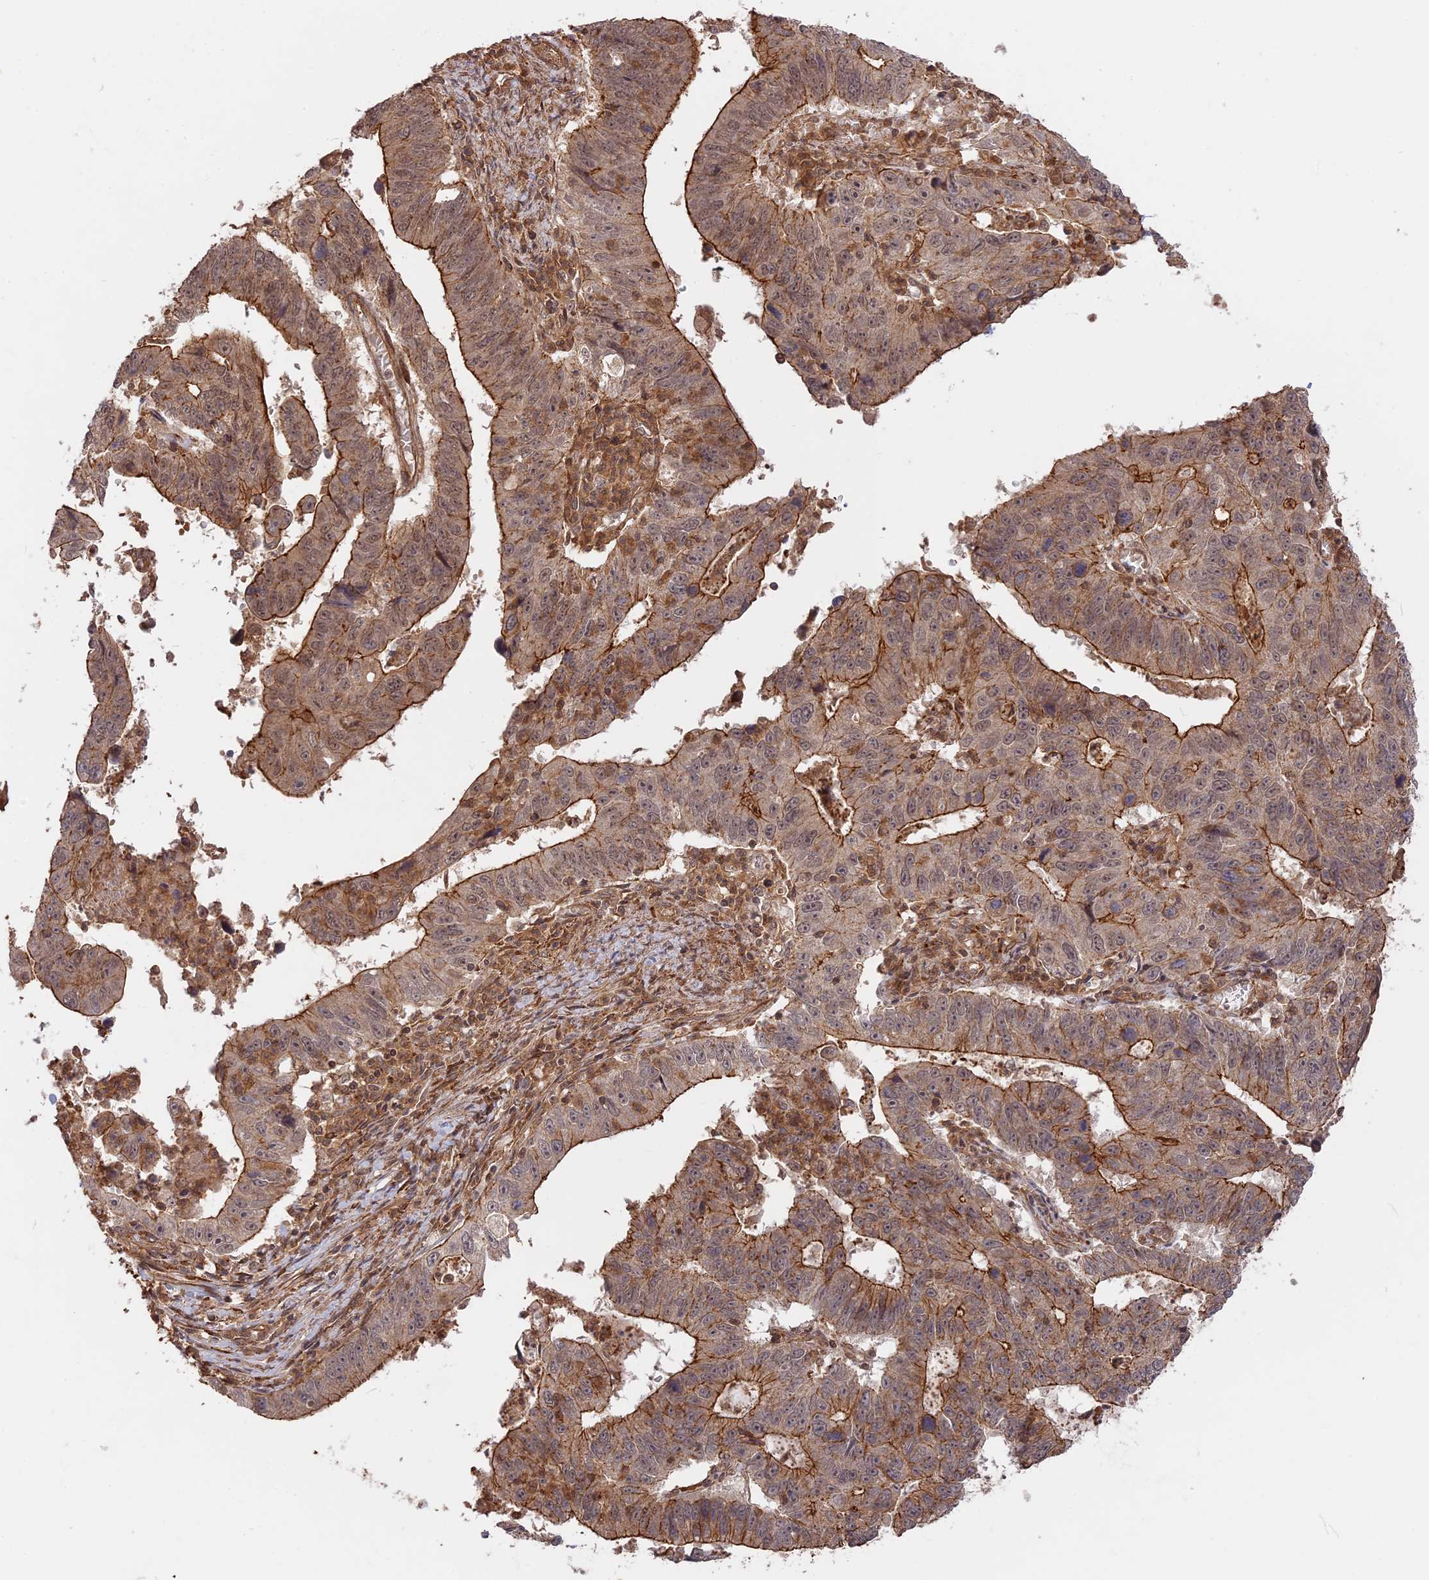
{"staining": {"intensity": "moderate", "quantity": "25%-75%", "location": "cytoplasmic/membranous"}, "tissue": "stomach cancer", "cell_type": "Tumor cells", "image_type": "cancer", "snomed": [{"axis": "morphology", "description": "Adenocarcinoma, NOS"}, {"axis": "topography", "description": "Stomach"}], "caption": "Human stomach cancer (adenocarcinoma) stained for a protein (brown) shows moderate cytoplasmic/membranous positive positivity in about 25%-75% of tumor cells.", "gene": "CCDC174", "patient": {"sex": "male", "age": 59}}